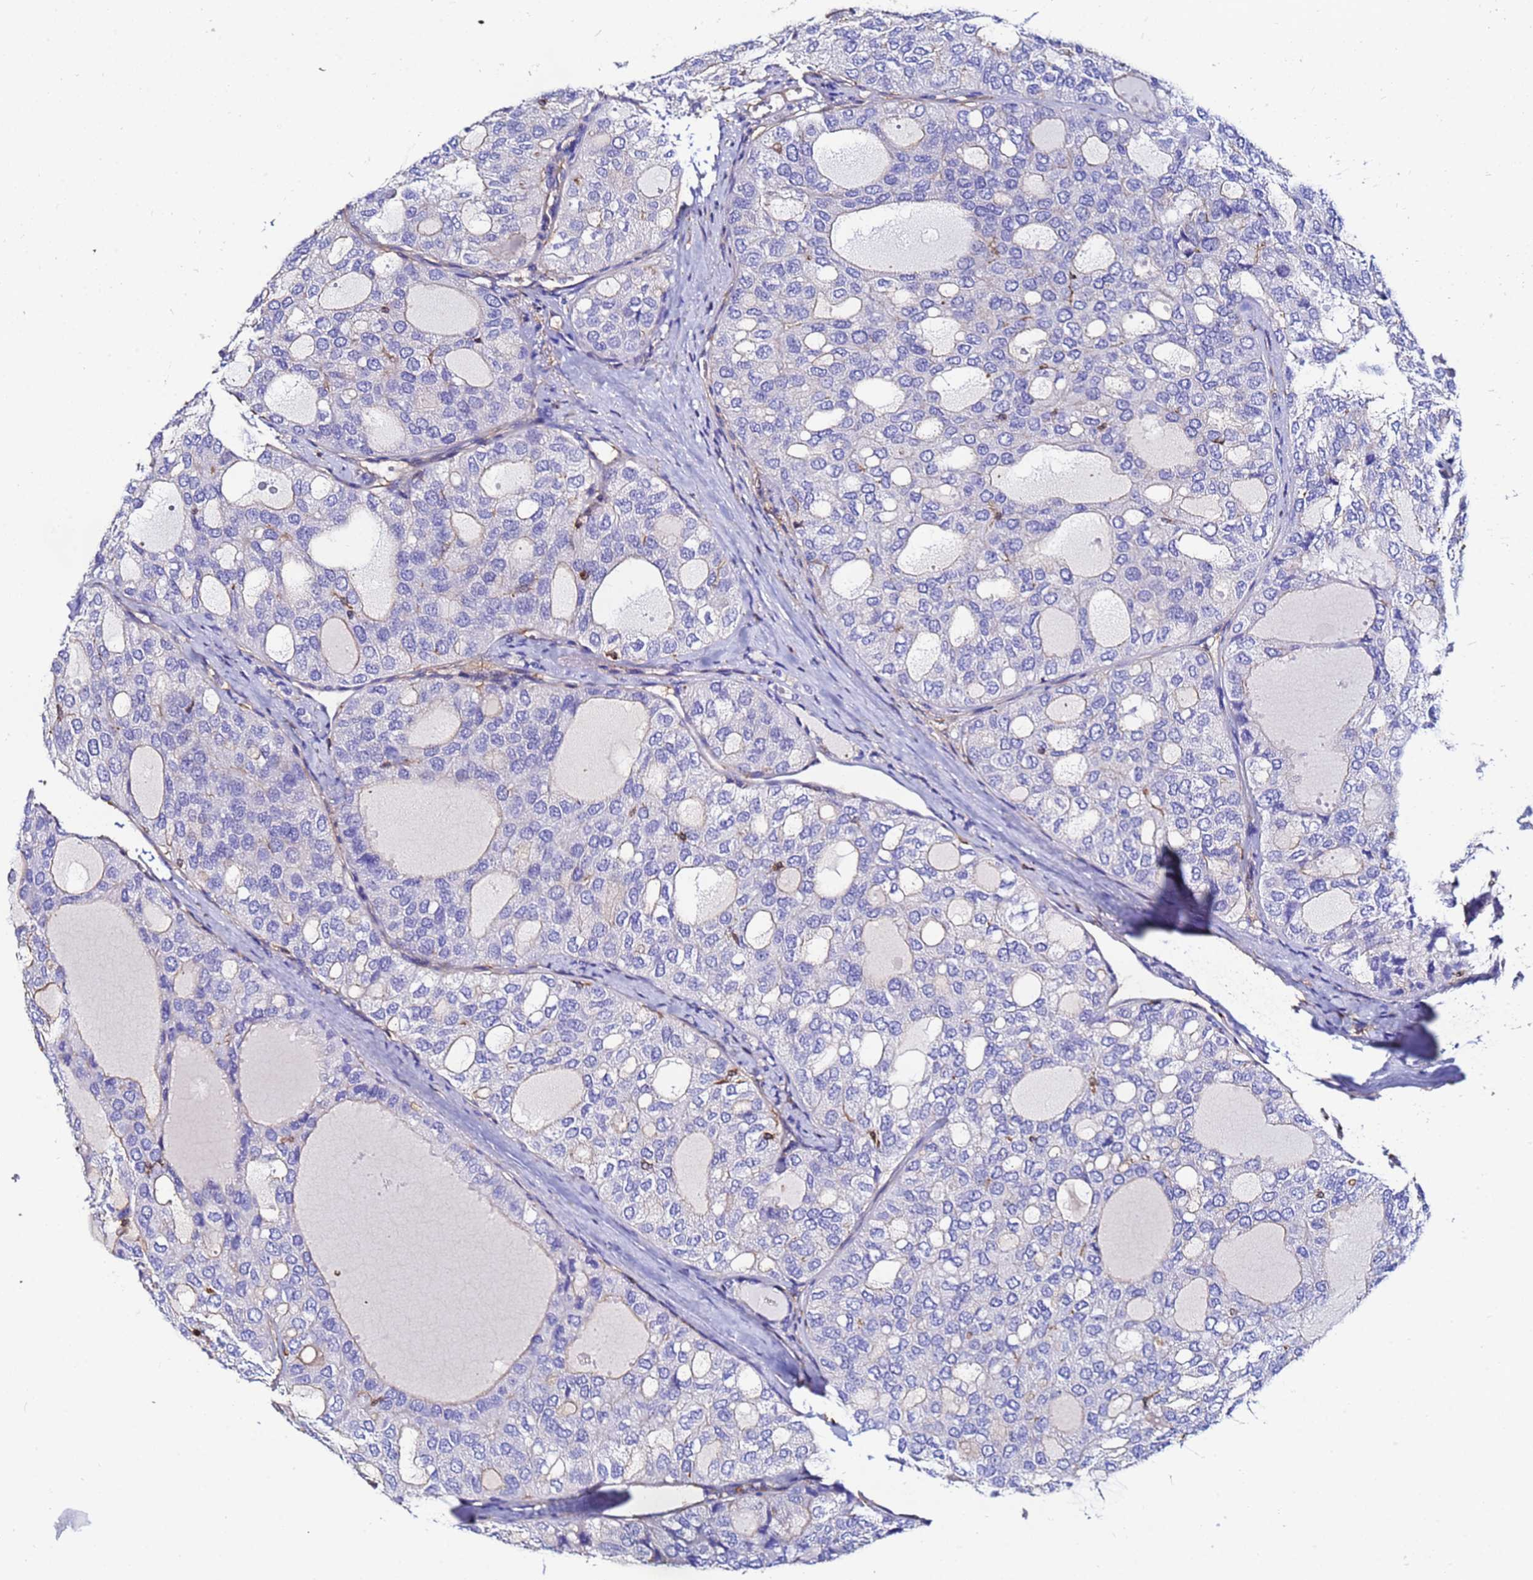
{"staining": {"intensity": "negative", "quantity": "none", "location": "none"}, "tissue": "thyroid cancer", "cell_type": "Tumor cells", "image_type": "cancer", "snomed": [{"axis": "morphology", "description": "Follicular adenoma carcinoma, NOS"}, {"axis": "topography", "description": "Thyroid gland"}], "caption": "Thyroid follicular adenoma carcinoma stained for a protein using immunohistochemistry (IHC) exhibits no staining tumor cells.", "gene": "ACTB", "patient": {"sex": "male", "age": 75}}